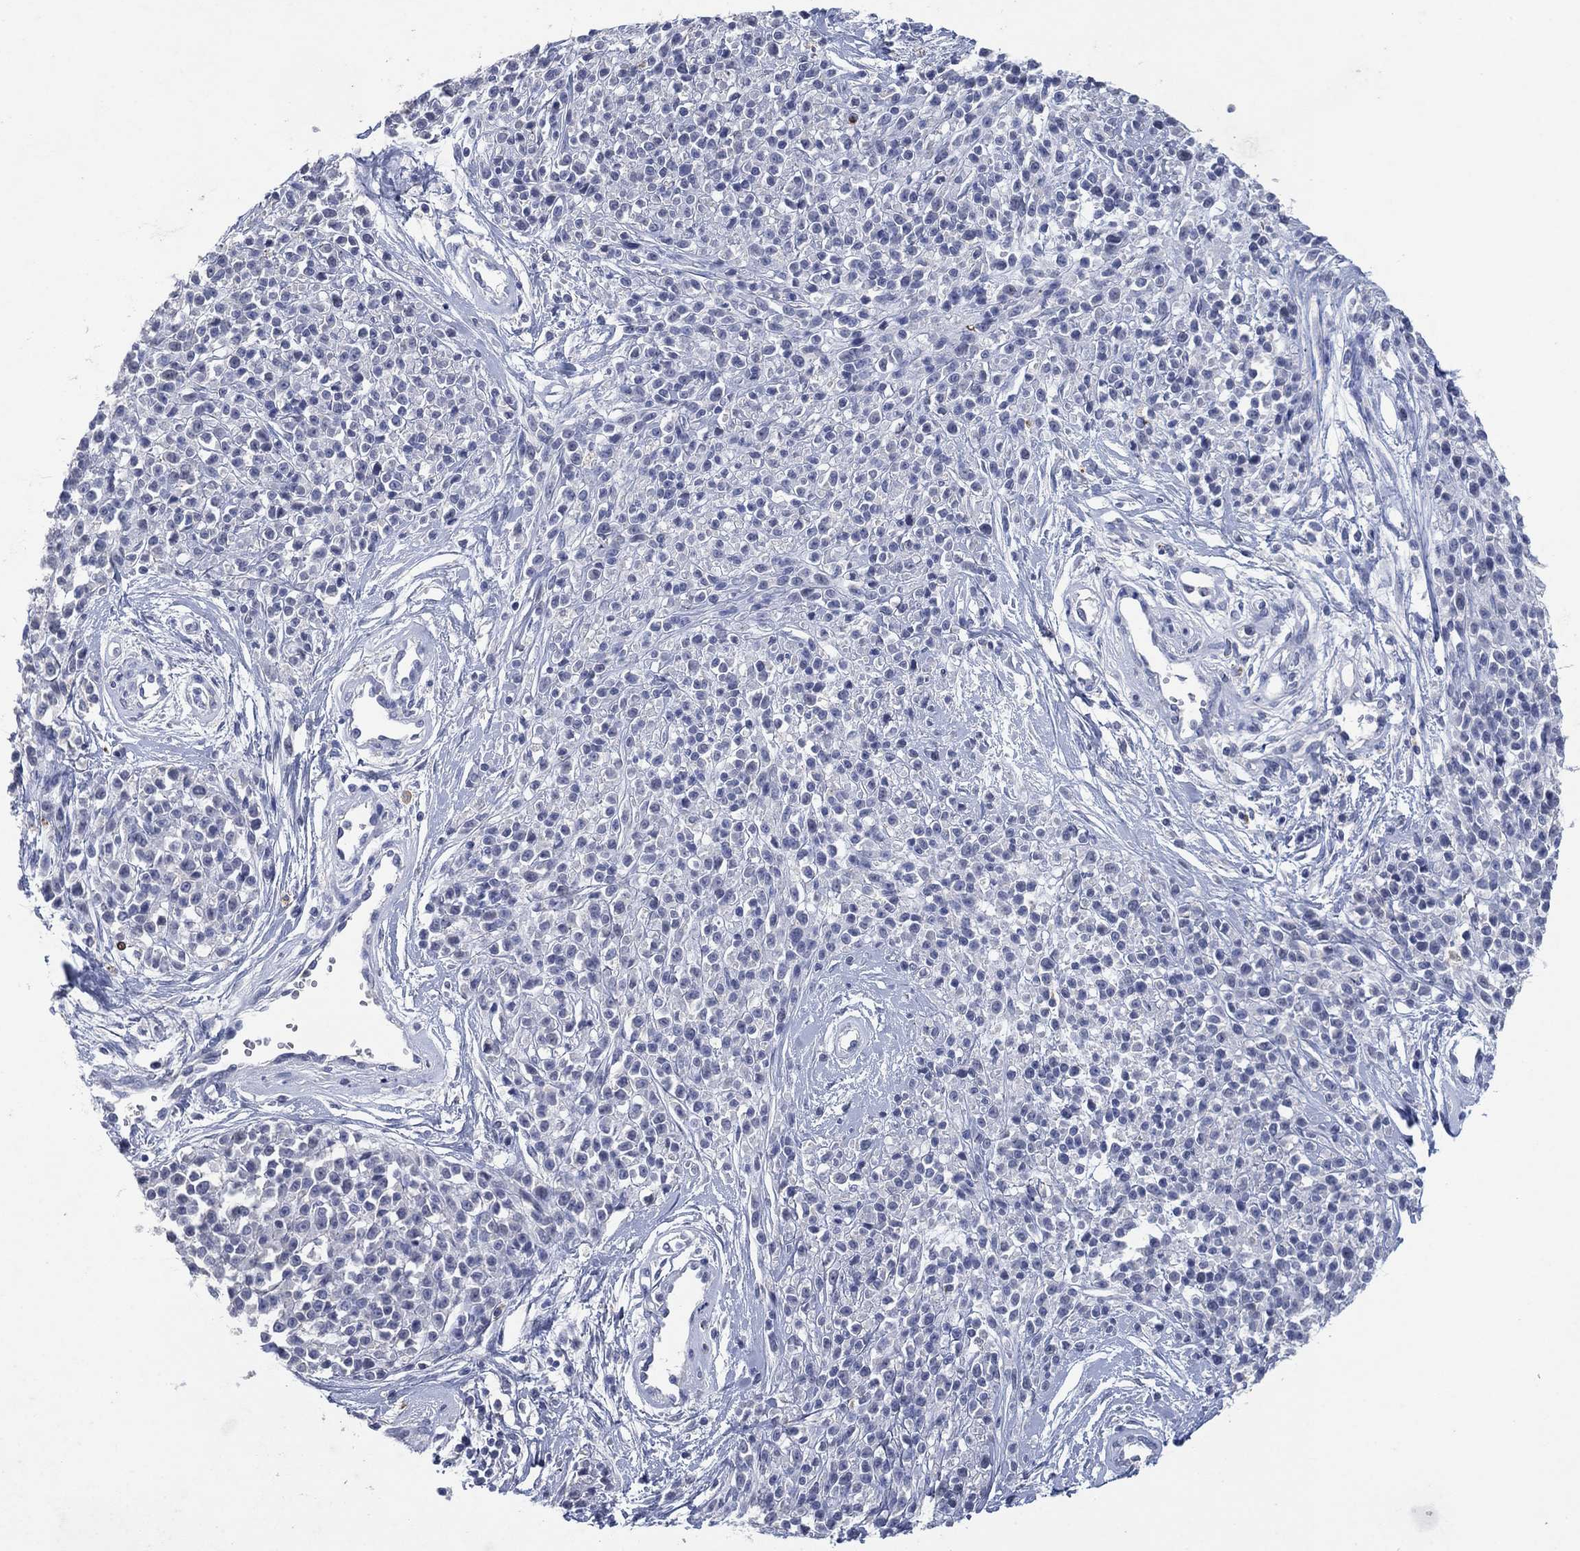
{"staining": {"intensity": "negative", "quantity": "none", "location": "none"}, "tissue": "melanoma", "cell_type": "Tumor cells", "image_type": "cancer", "snomed": [{"axis": "morphology", "description": "Malignant melanoma, NOS"}, {"axis": "topography", "description": "Skin"}, {"axis": "topography", "description": "Skin of trunk"}], "caption": "Tumor cells are negative for protein expression in human malignant melanoma.", "gene": "FSCN2", "patient": {"sex": "male", "age": 74}}